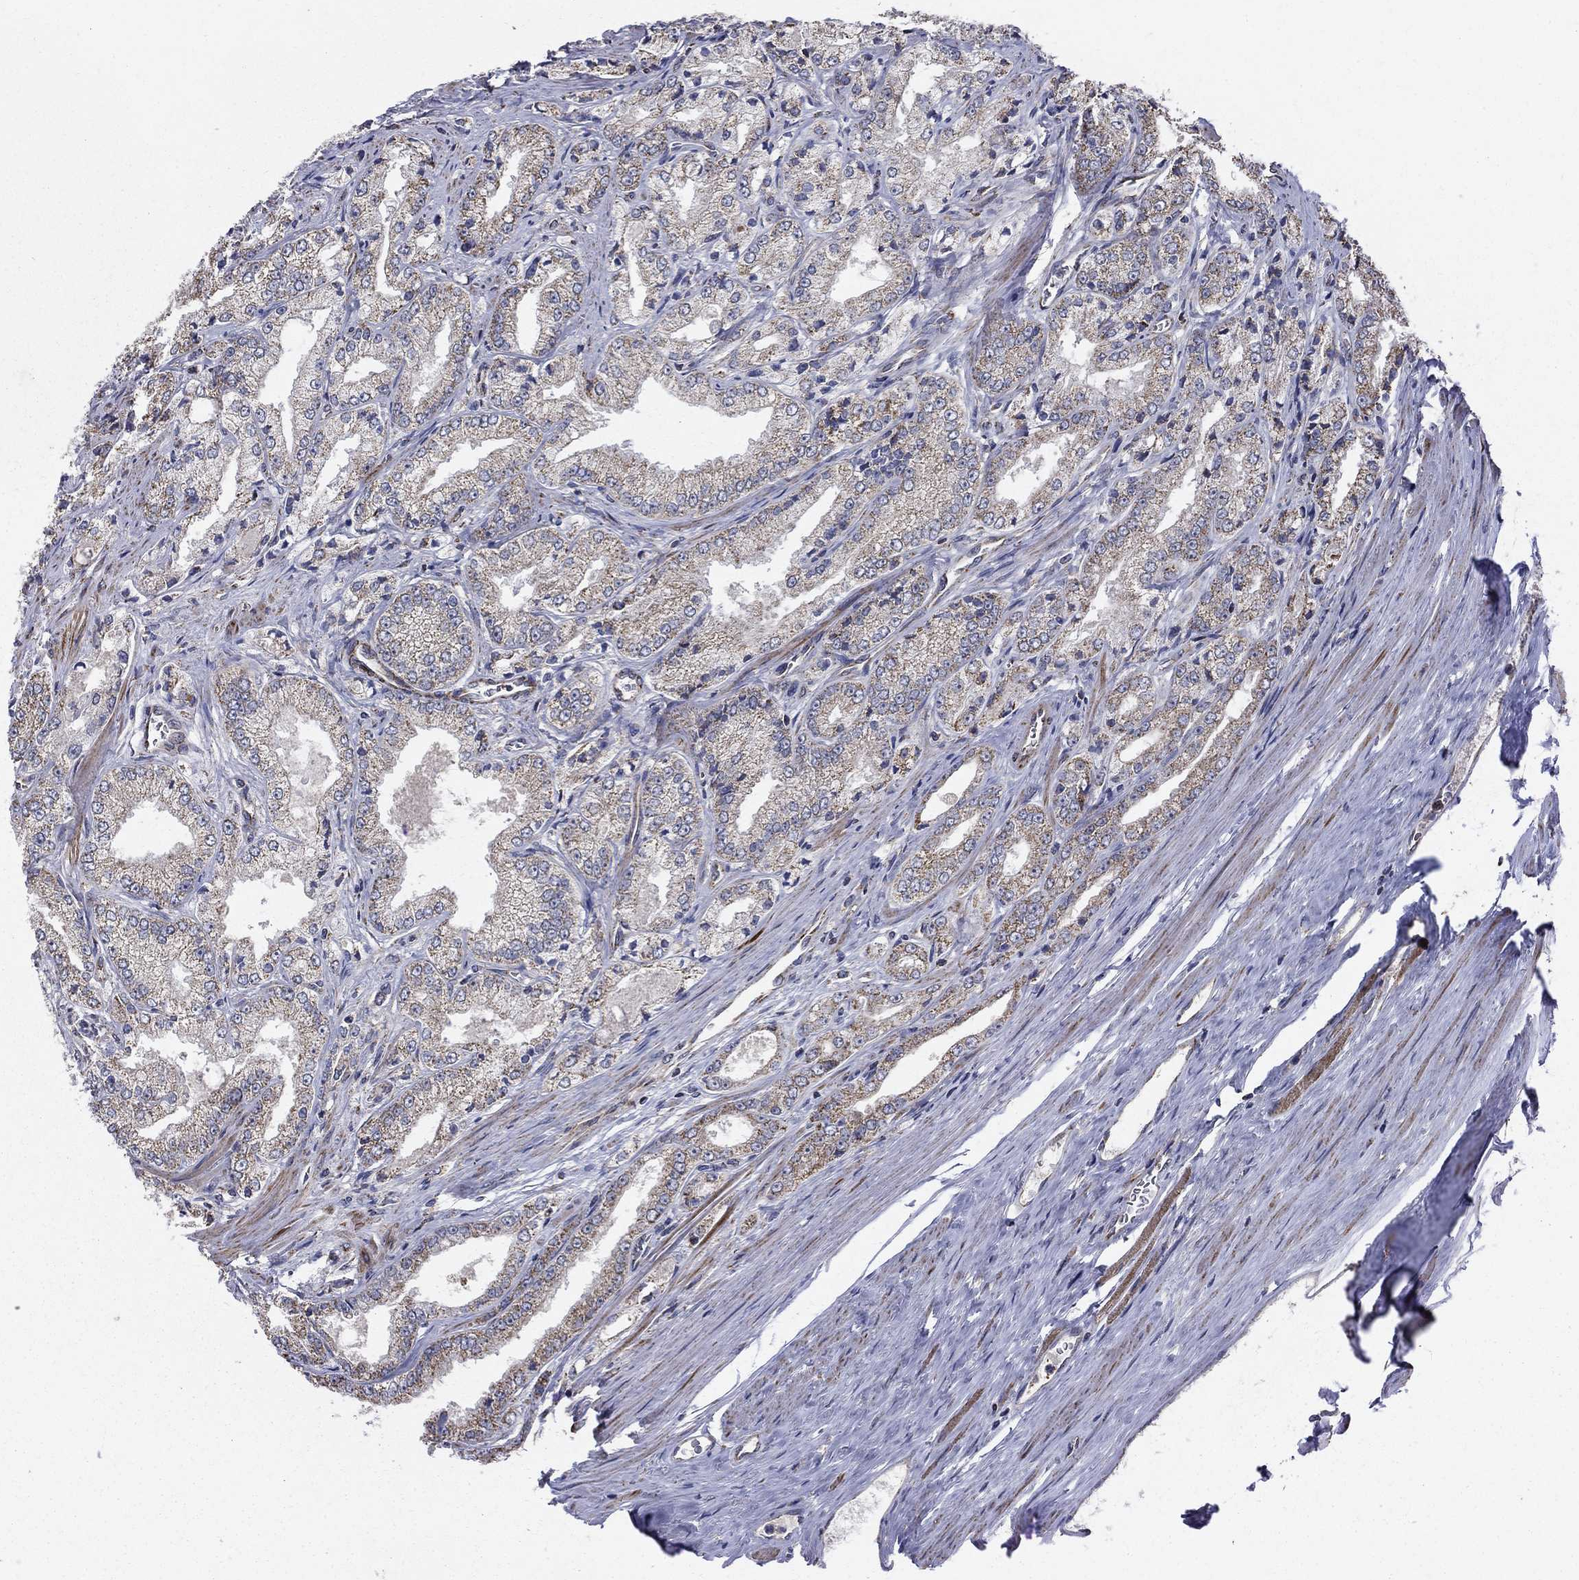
{"staining": {"intensity": "weak", "quantity": "<25%", "location": "cytoplasmic/membranous"}, "tissue": "prostate cancer", "cell_type": "Tumor cells", "image_type": "cancer", "snomed": [{"axis": "morphology", "description": "Adenocarcinoma, NOS"}, {"axis": "morphology", "description": "Adenocarcinoma, High grade"}, {"axis": "topography", "description": "Prostate"}], "caption": "Prostate cancer stained for a protein using immunohistochemistry demonstrates no staining tumor cells.", "gene": "NDUFS8", "patient": {"sex": "male", "age": 70}}